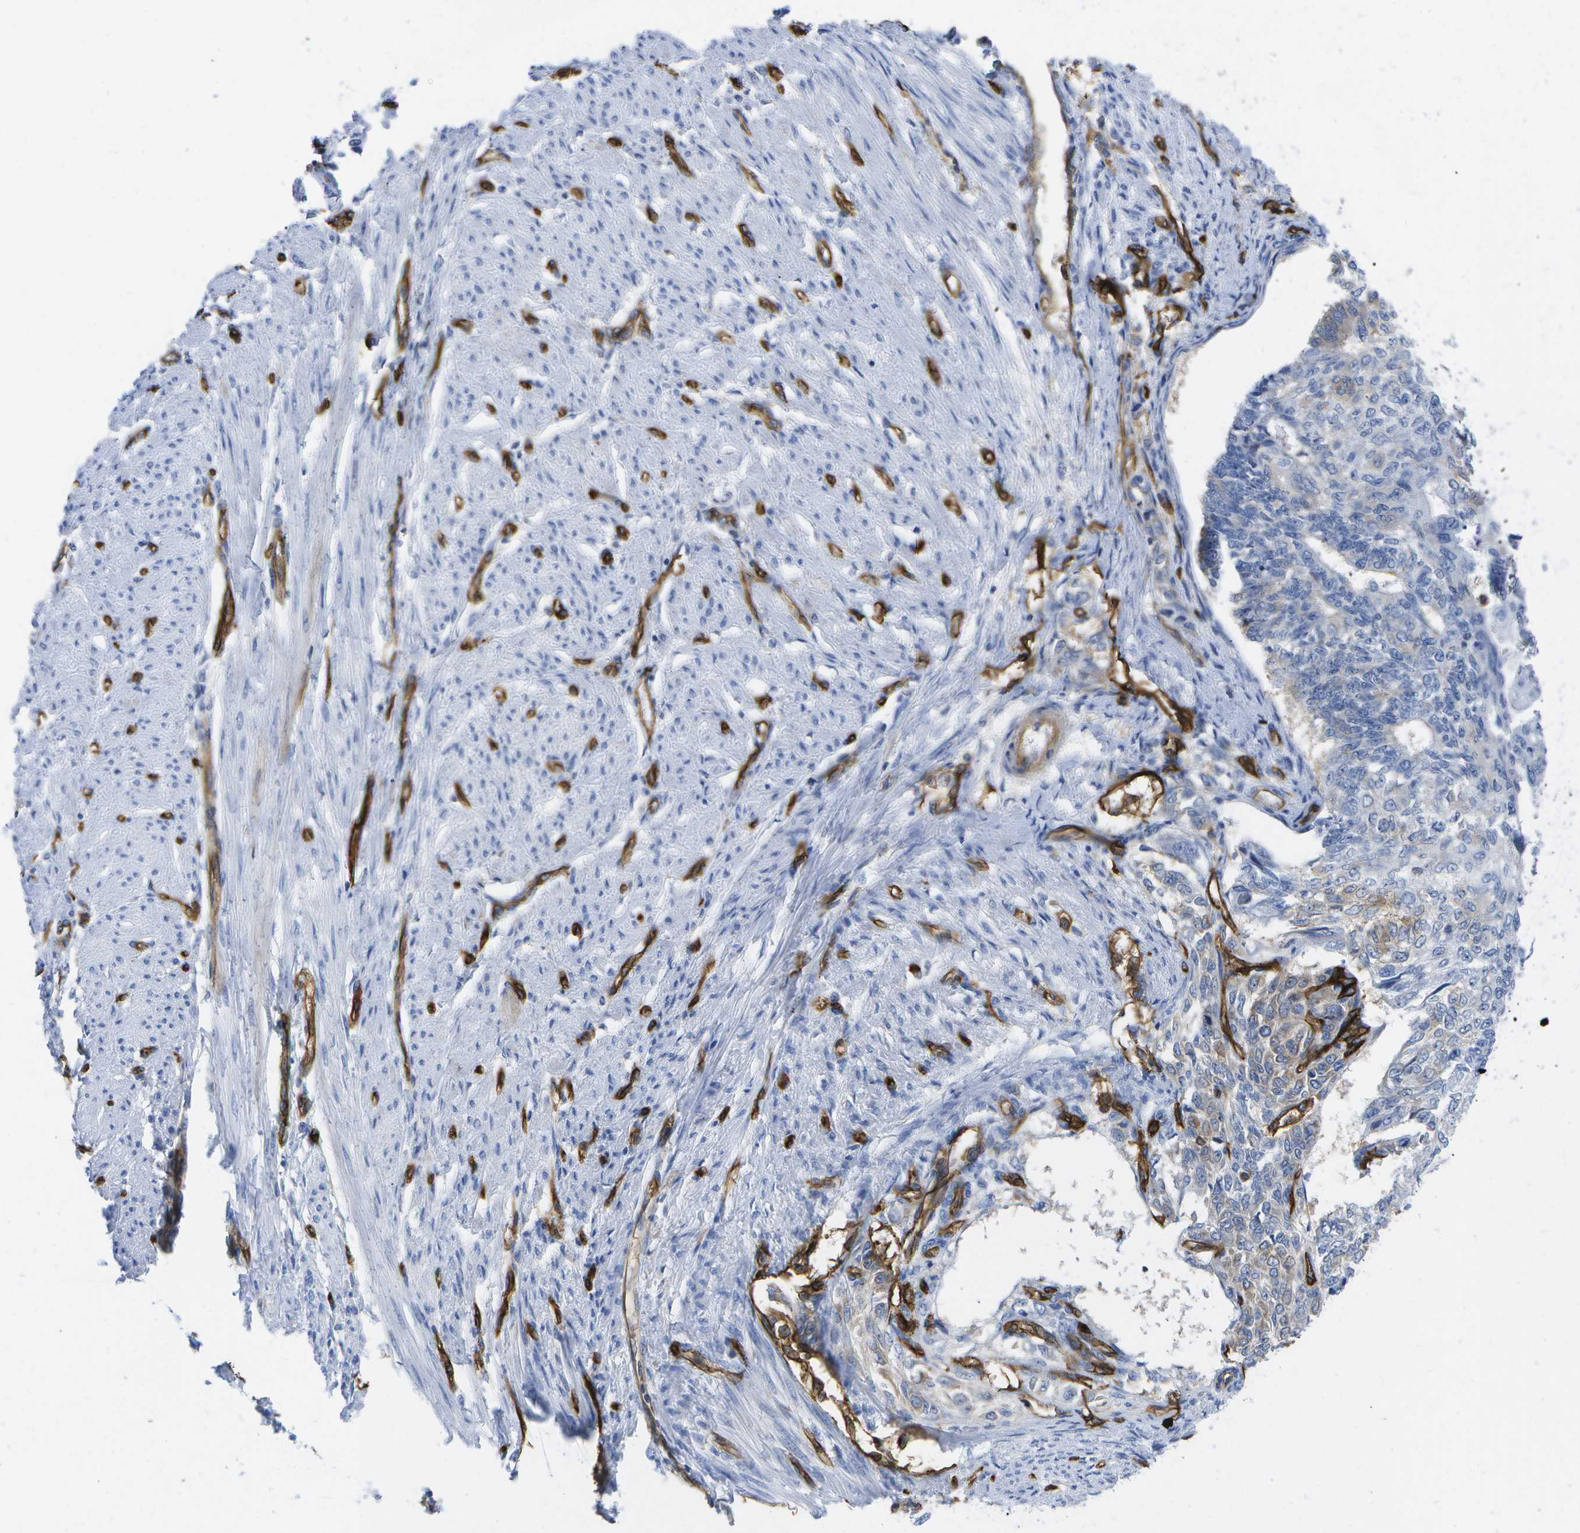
{"staining": {"intensity": "negative", "quantity": "none", "location": "none"}, "tissue": "endometrial cancer", "cell_type": "Tumor cells", "image_type": "cancer", "snomed": [{"axis": "morphology", "description": "Adenocarcinoma, NOS"}, {"axis": "topography", "description": "Endometrium"}], "caption": "The image shows no staining of tumor cells in endometrial adenocarcinoma. (DAB immunohistochemistry (IHC) with hematoxylin counter stain).", "gene": "DYSF", "patient": {"sex": "female", "age": 32}}